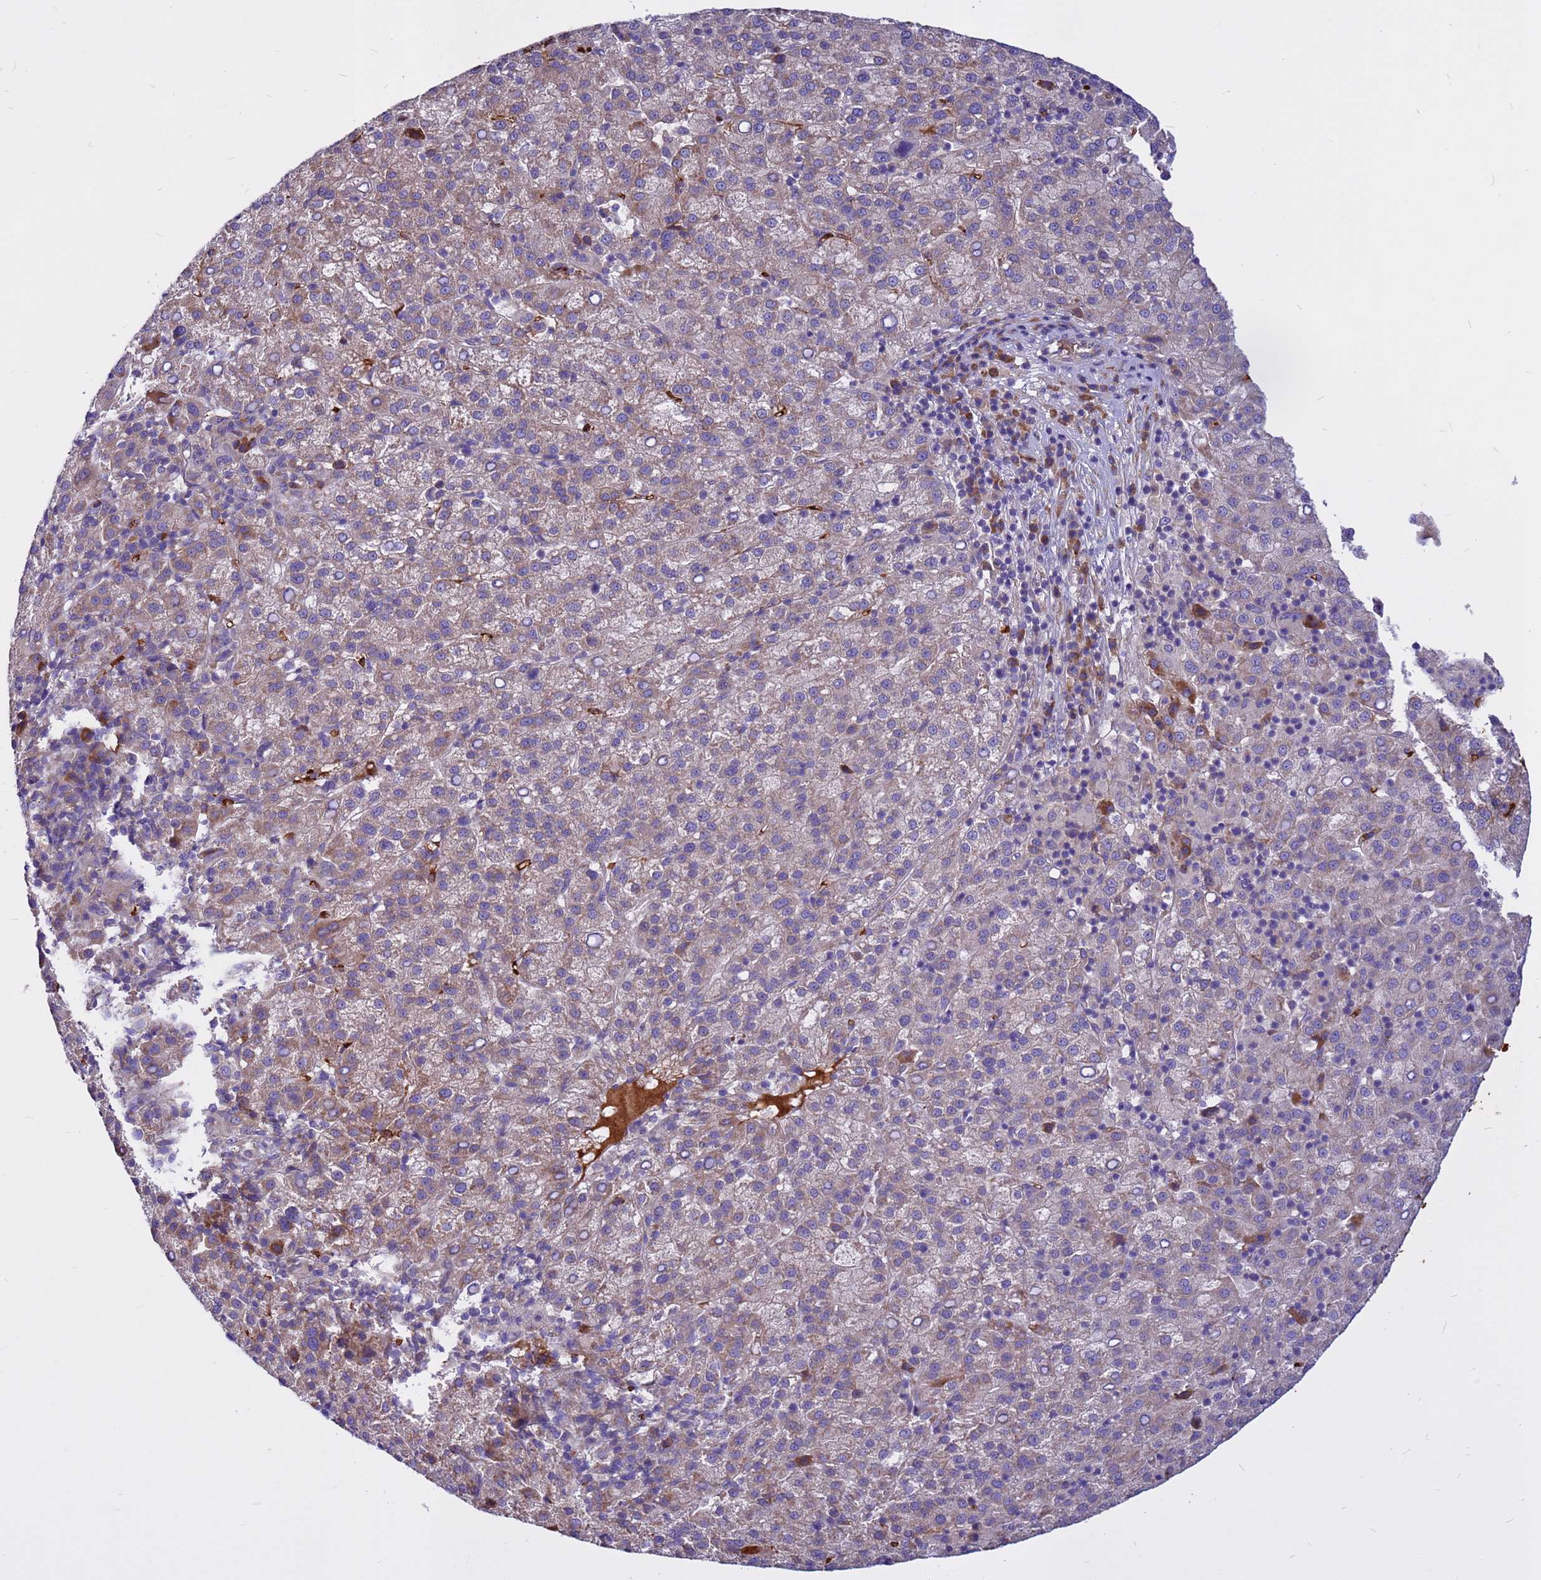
{"staining": {"intensity": "moderate", "quantity": "<25%", "location": "cytoplasmic/membranous"}, "tissue": "liver cancer", "cell_type": "Tumor cells", "image_type": "cancer", "snomed": [{"axis": "morphology", "description": "Carcinoma, Hepatocellular, NOS"}, {"axis": "topography", "description": "Liver"}], "caption": "Immunohistochemistry (IHC) of human liver cancer shows low levels of moderate cytoplasmic/membranous expression in approximately <25% of tumor cells.", "gene": "ZNF669", "patient": {"sex": "female", "age": 58}}